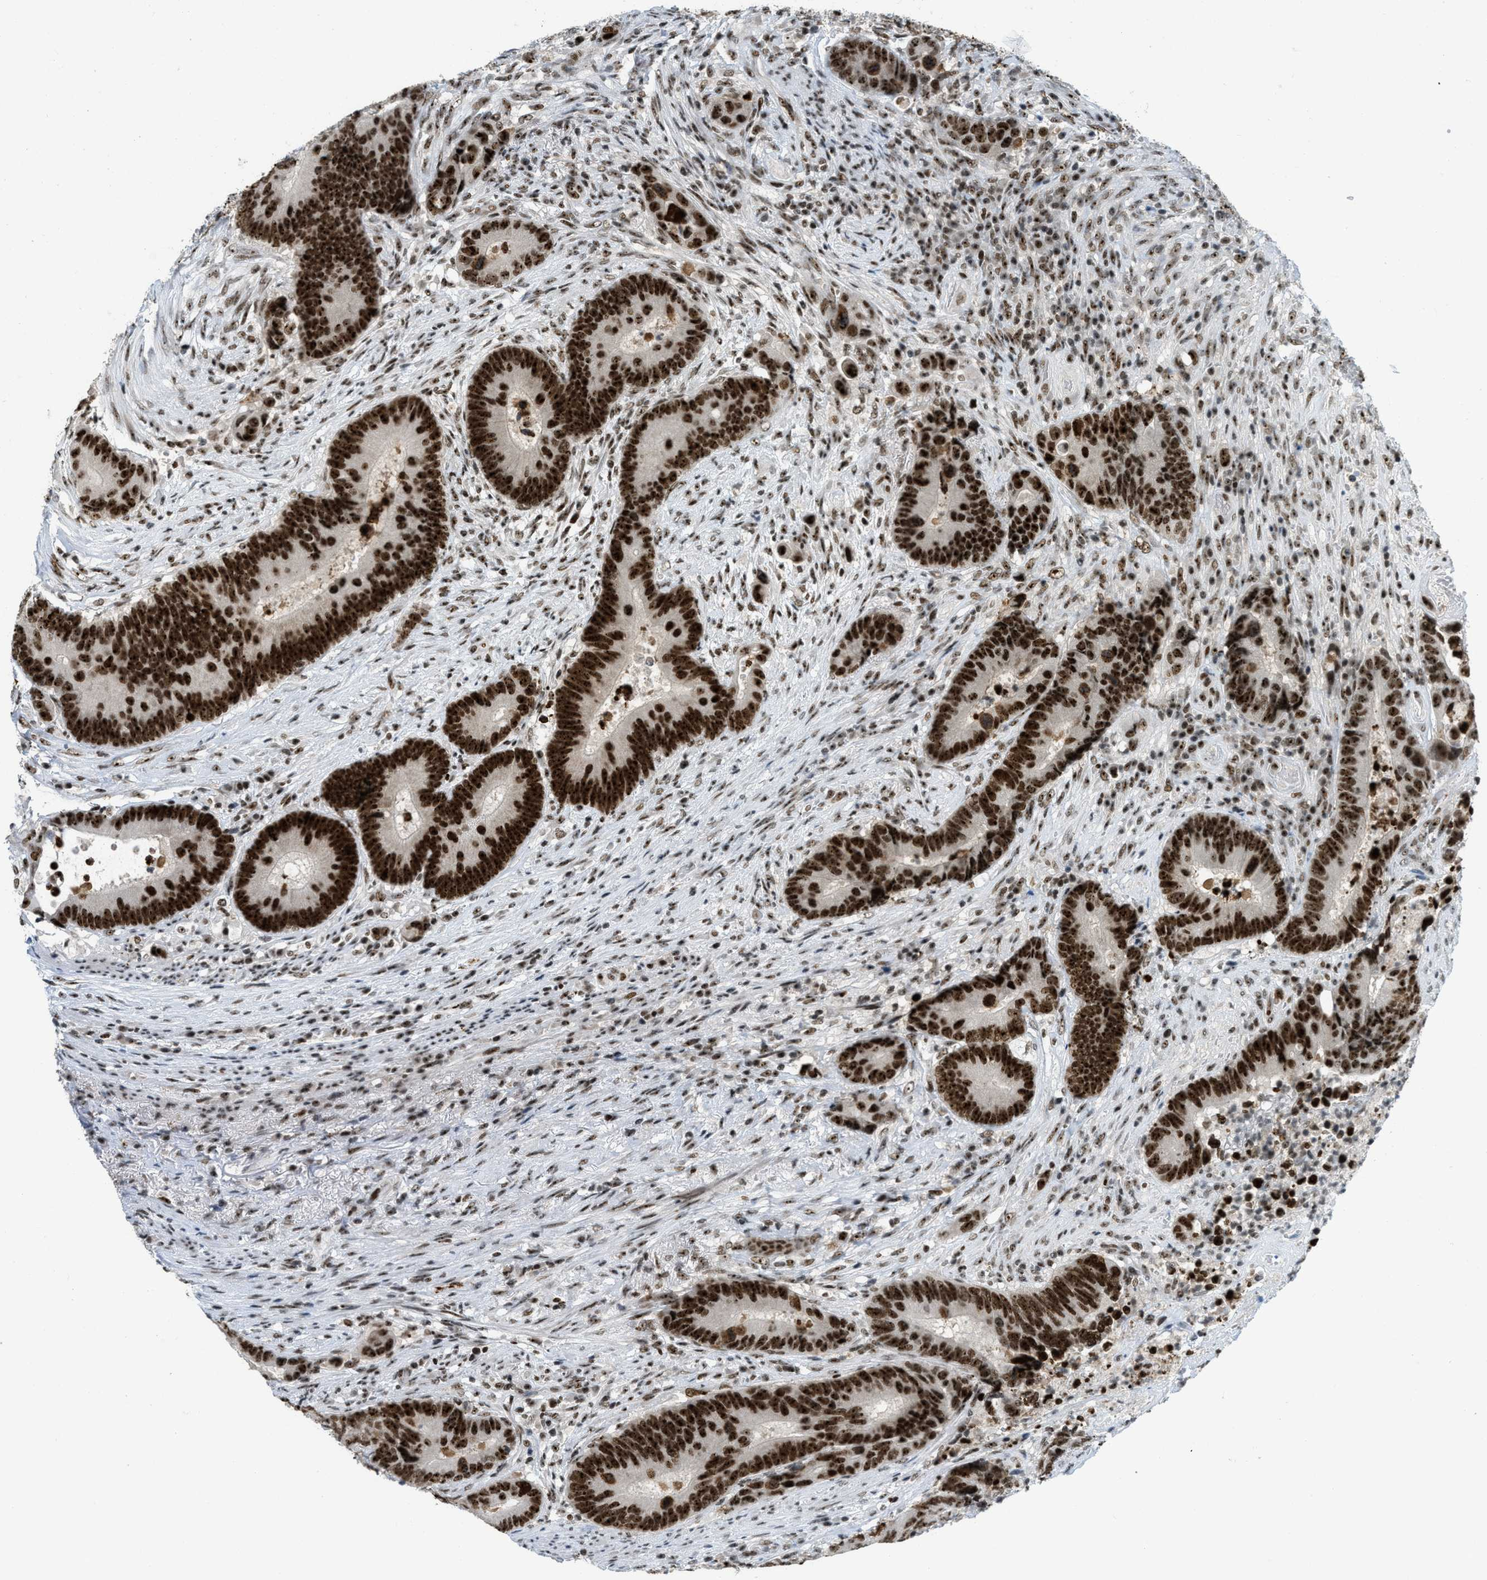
{"staining": {"intensity": "strong", "quantity": ">75%", "location": "nuclear"}, "tissue": "colorectal cancer", "cell_type": "Tumor cells", "image_type": "cancer", "snomed": [{"axis": "morphology", "description": "Adenocarcinoma, NOS"}, {"axis": "topography", "description": "Rectum"}], "caption": "A micrograph showing strong nuclear staining in approximately >75% of tumor cells in colorectal cancer (adenocarcinoma), as visualized by brown immunohistochemical staining.", "gene": "URB1", "patient": {"sex": "female", "age": 89}}